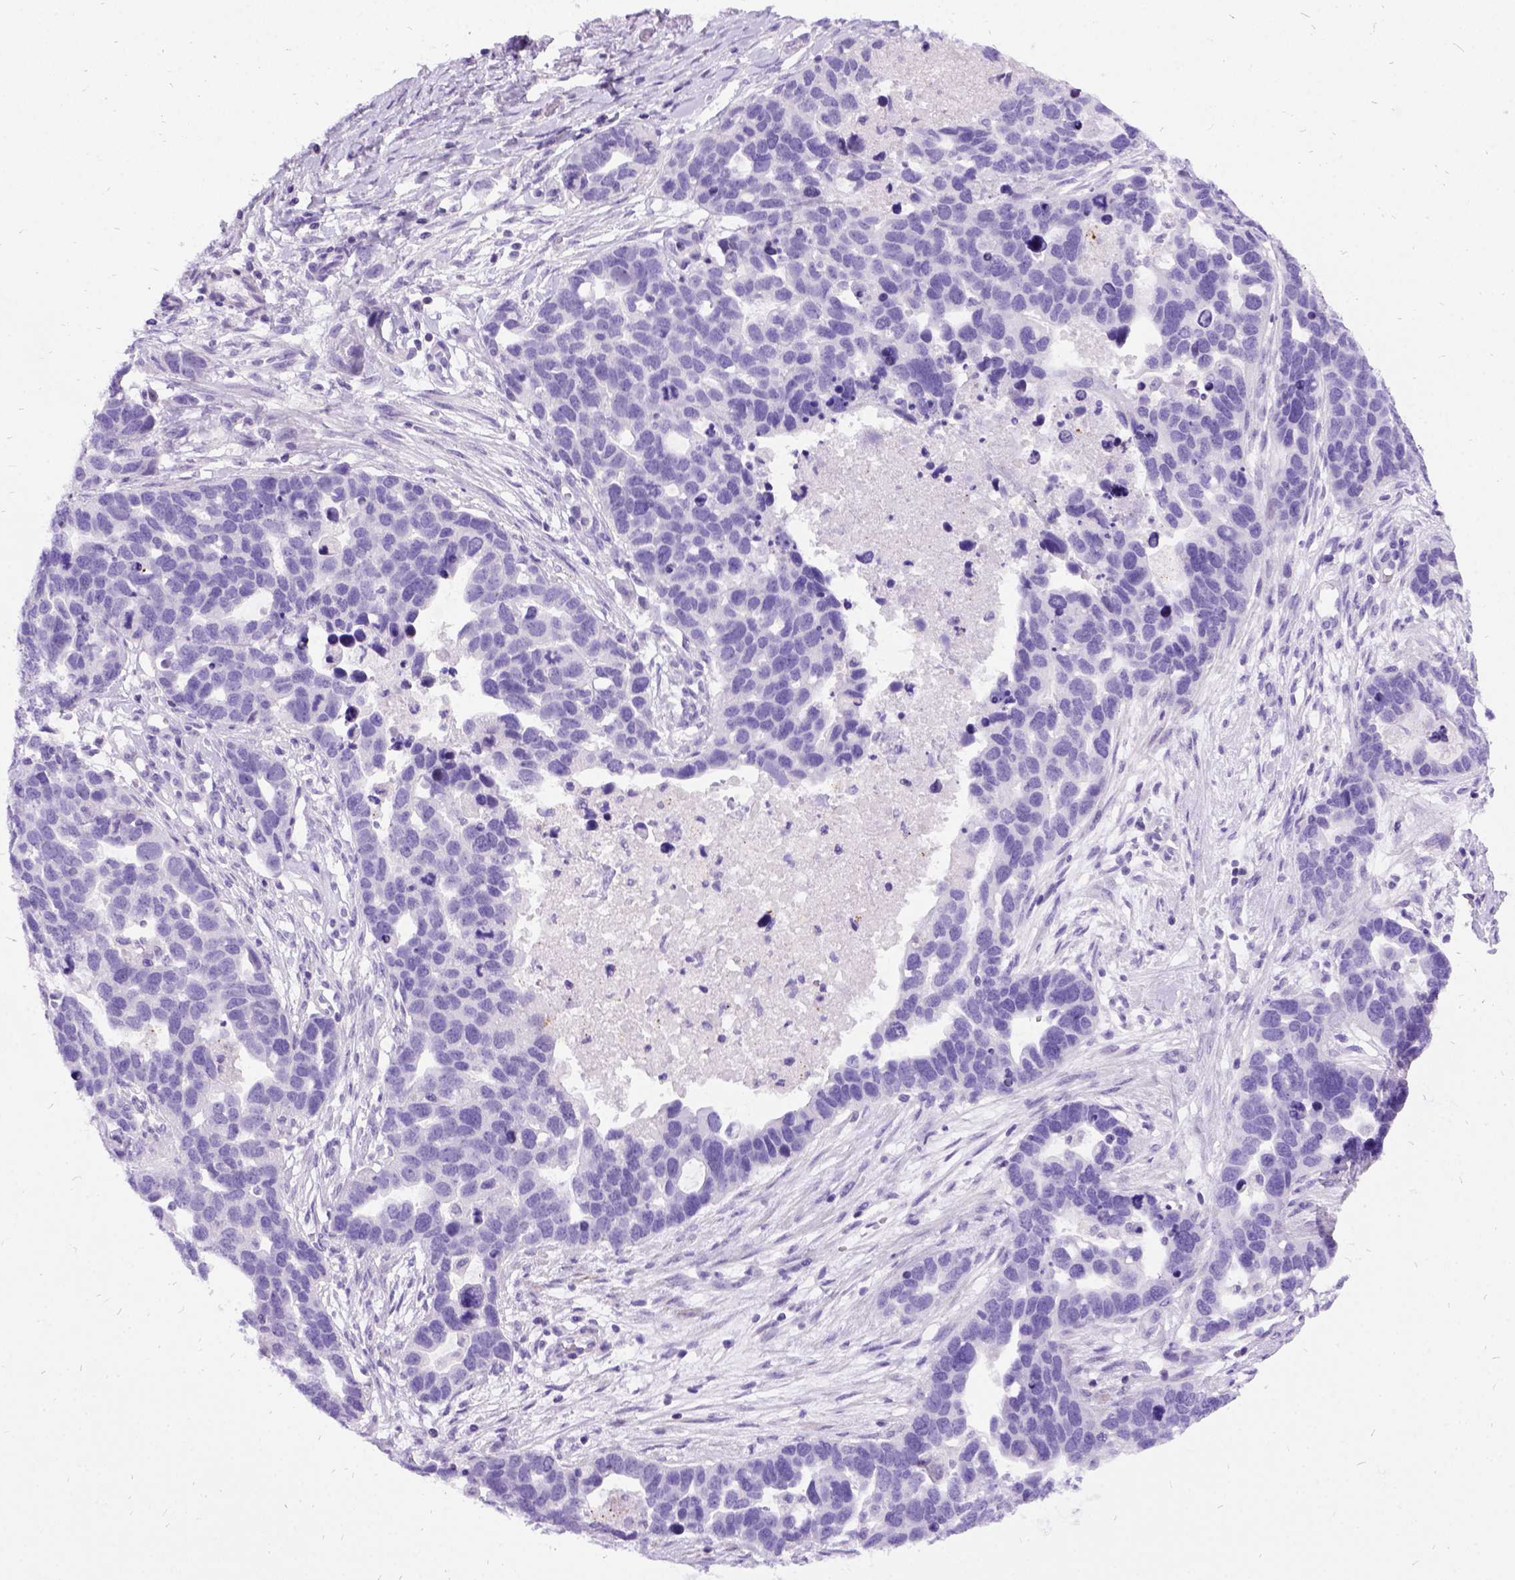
{"staining": {"intensity": "negative", "quantity": "none", "location": "none"}, "tissue": "ovarian cancer", "cell_type": "Tumor cells", "image_type": "cancer", "snomed": [{"axis": "morphology", "description": "Cystadenocarcinoma, serous, NOS"}, {"axis": "topography", "description": "Ovary"}], "caption": "High magnification brightfield microscopy of serous cystadenocarcinoma (ovarian) stained with DAB (brown) and counterstained with hematoxylin (blue): tumor cells show no significant expression. The staining is performed using DAB (3,3'-diaminobenzidine) brown chromogen with nuclei counter-stained in using hematoxylin.", "gene": "PRG2", "patient": {"sex": "female", "age": 54}}